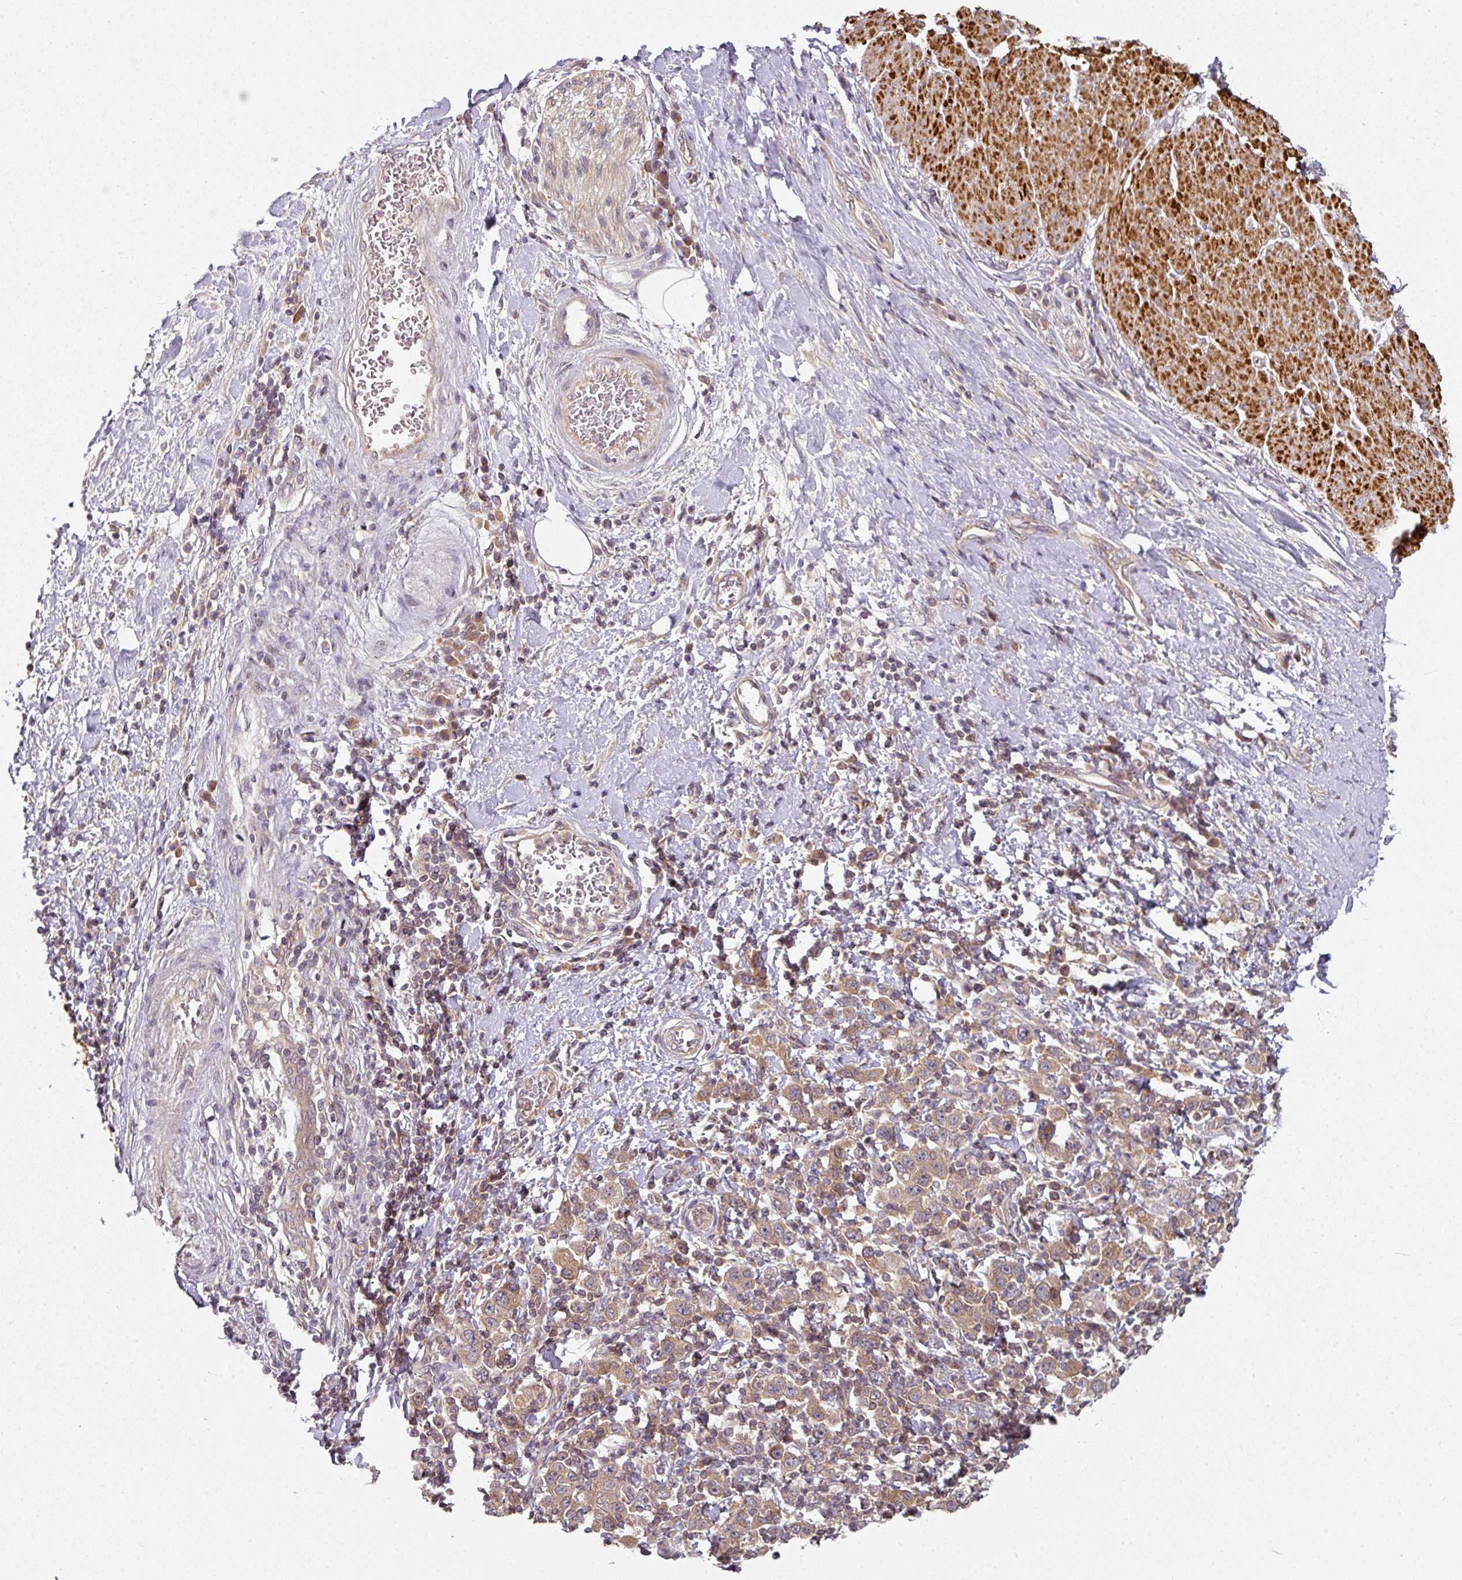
{"staining": {"intensity": "weak", "quantity": ">75%", "location": "cytoplasmic/membranous"}, "tissue": "stomach cancer", "cell_type": "Tumor cells", "image_type": "cancer", "snomed": [{"axis": "morphology", "description": "Normal tissue, NOS"}, {"axis": "morphology", "description": "Adenocarcinoma, NOS"}, {"axis": "topography", "description": "Stomach, upper"}, {"axis": "topography", "description": "Stomach"}], "caption": "A high-resolution histopathology image shows immunohistochemistry staining of stomach adenocarcinoma, which reveals weak cytoplasmic/membranous staining in approximately >75% of tumor cells. The protein is shown in brown color, while the nuclei are stained blue.", "gene": "MAP2K2", "patient": {"sex": "male", "age": 59}}